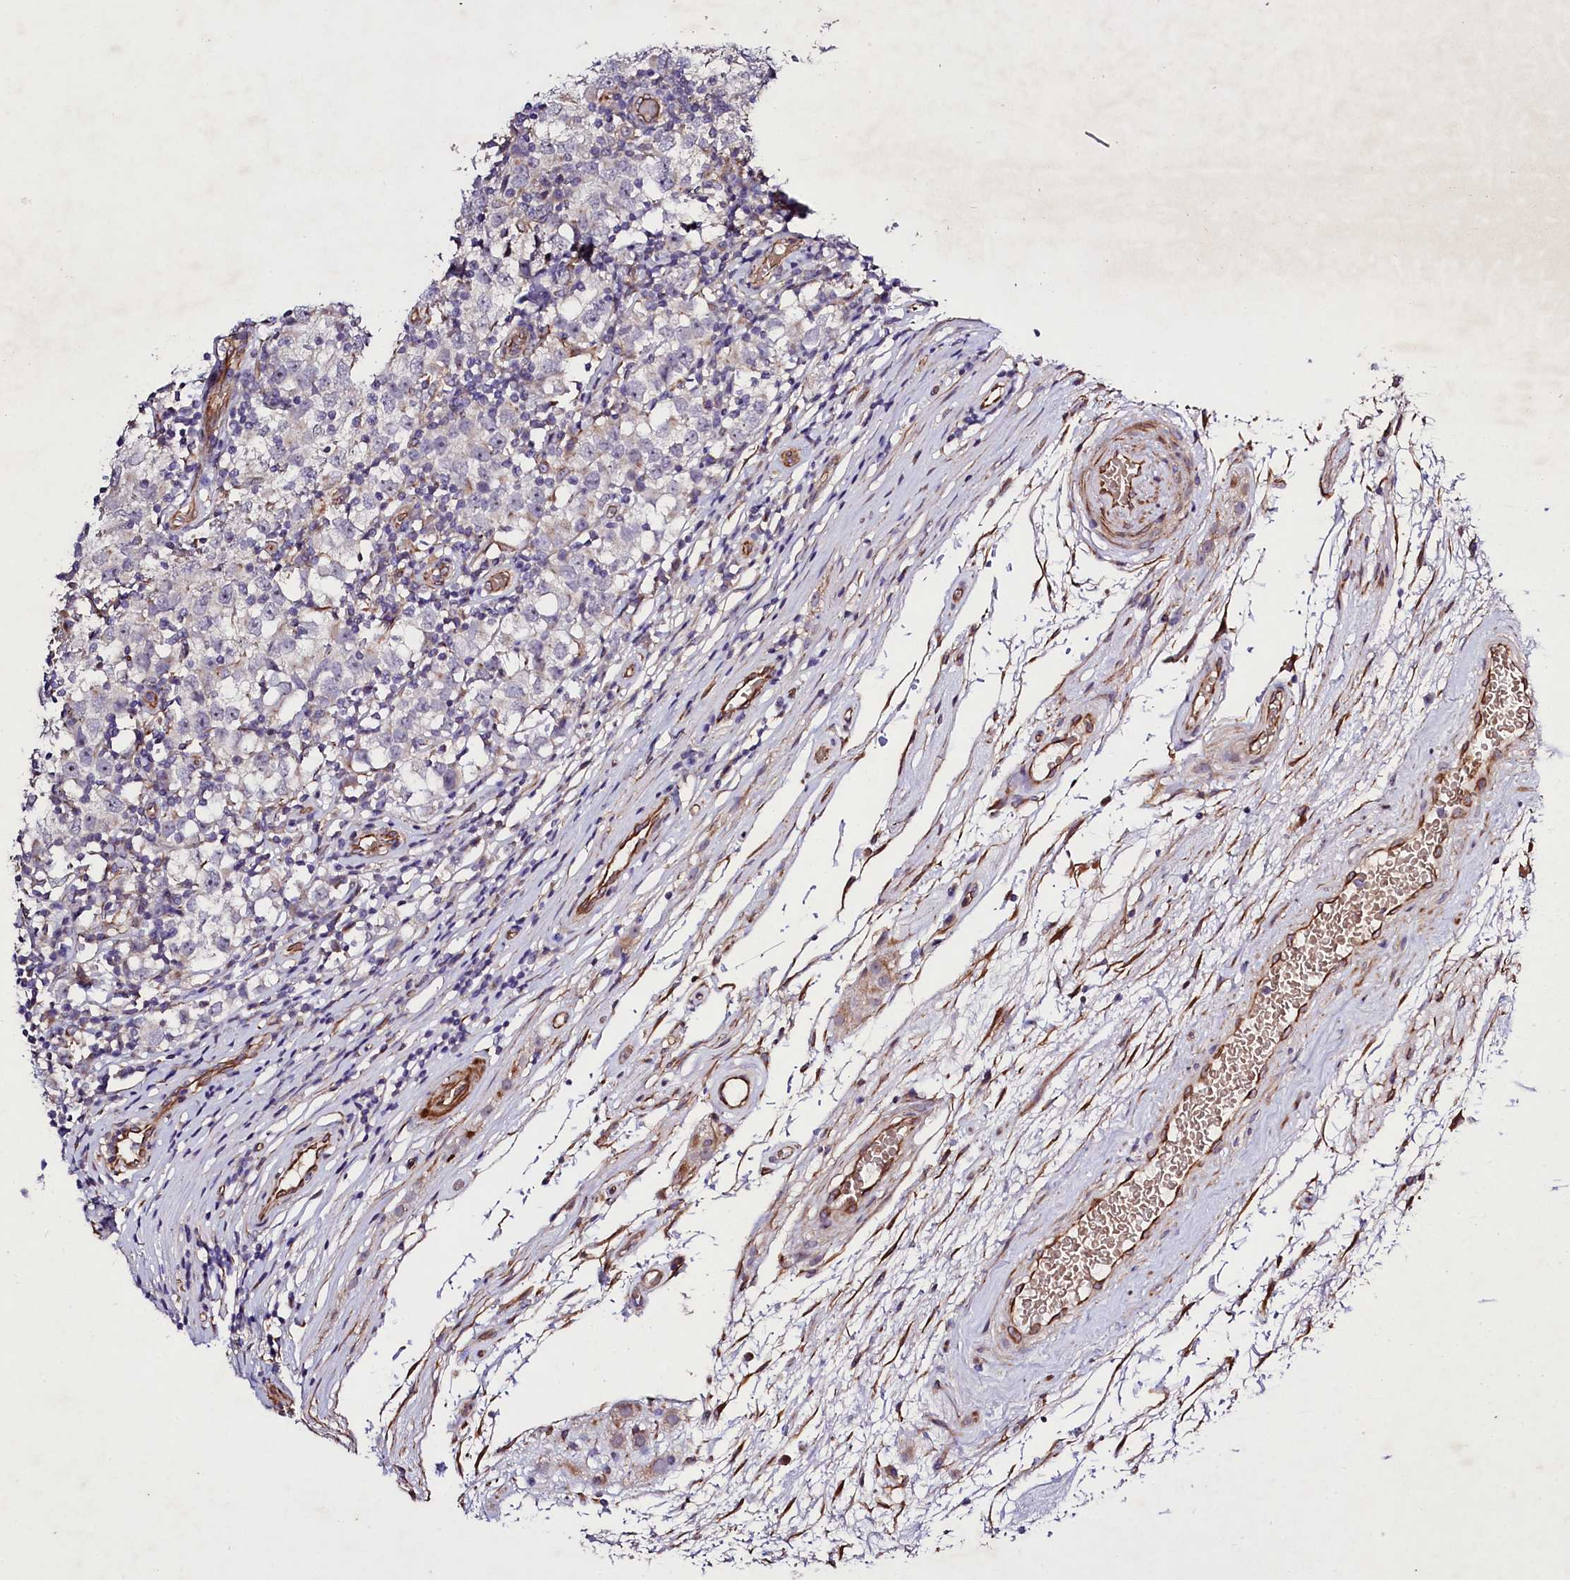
{"staining": {"intensity": "negative", "quantity": "none", "location": "none"}, "tissue": "testis cancer", "cell_type": "Tumor cells", "image_type": "cancer", "snomed": [{"axis": "morphology", "description": "Seminoma, NOS"}, {"axis": "topography", "description": "Testis"}], "caption": "Immunohistochemistry histopathology image of human testis cancer (seminoma) stained for a protein (brown), which shows no staining in tumor cells.", "gene": "SLC7A1", "patient": {"sex": "male", "age": 65}}